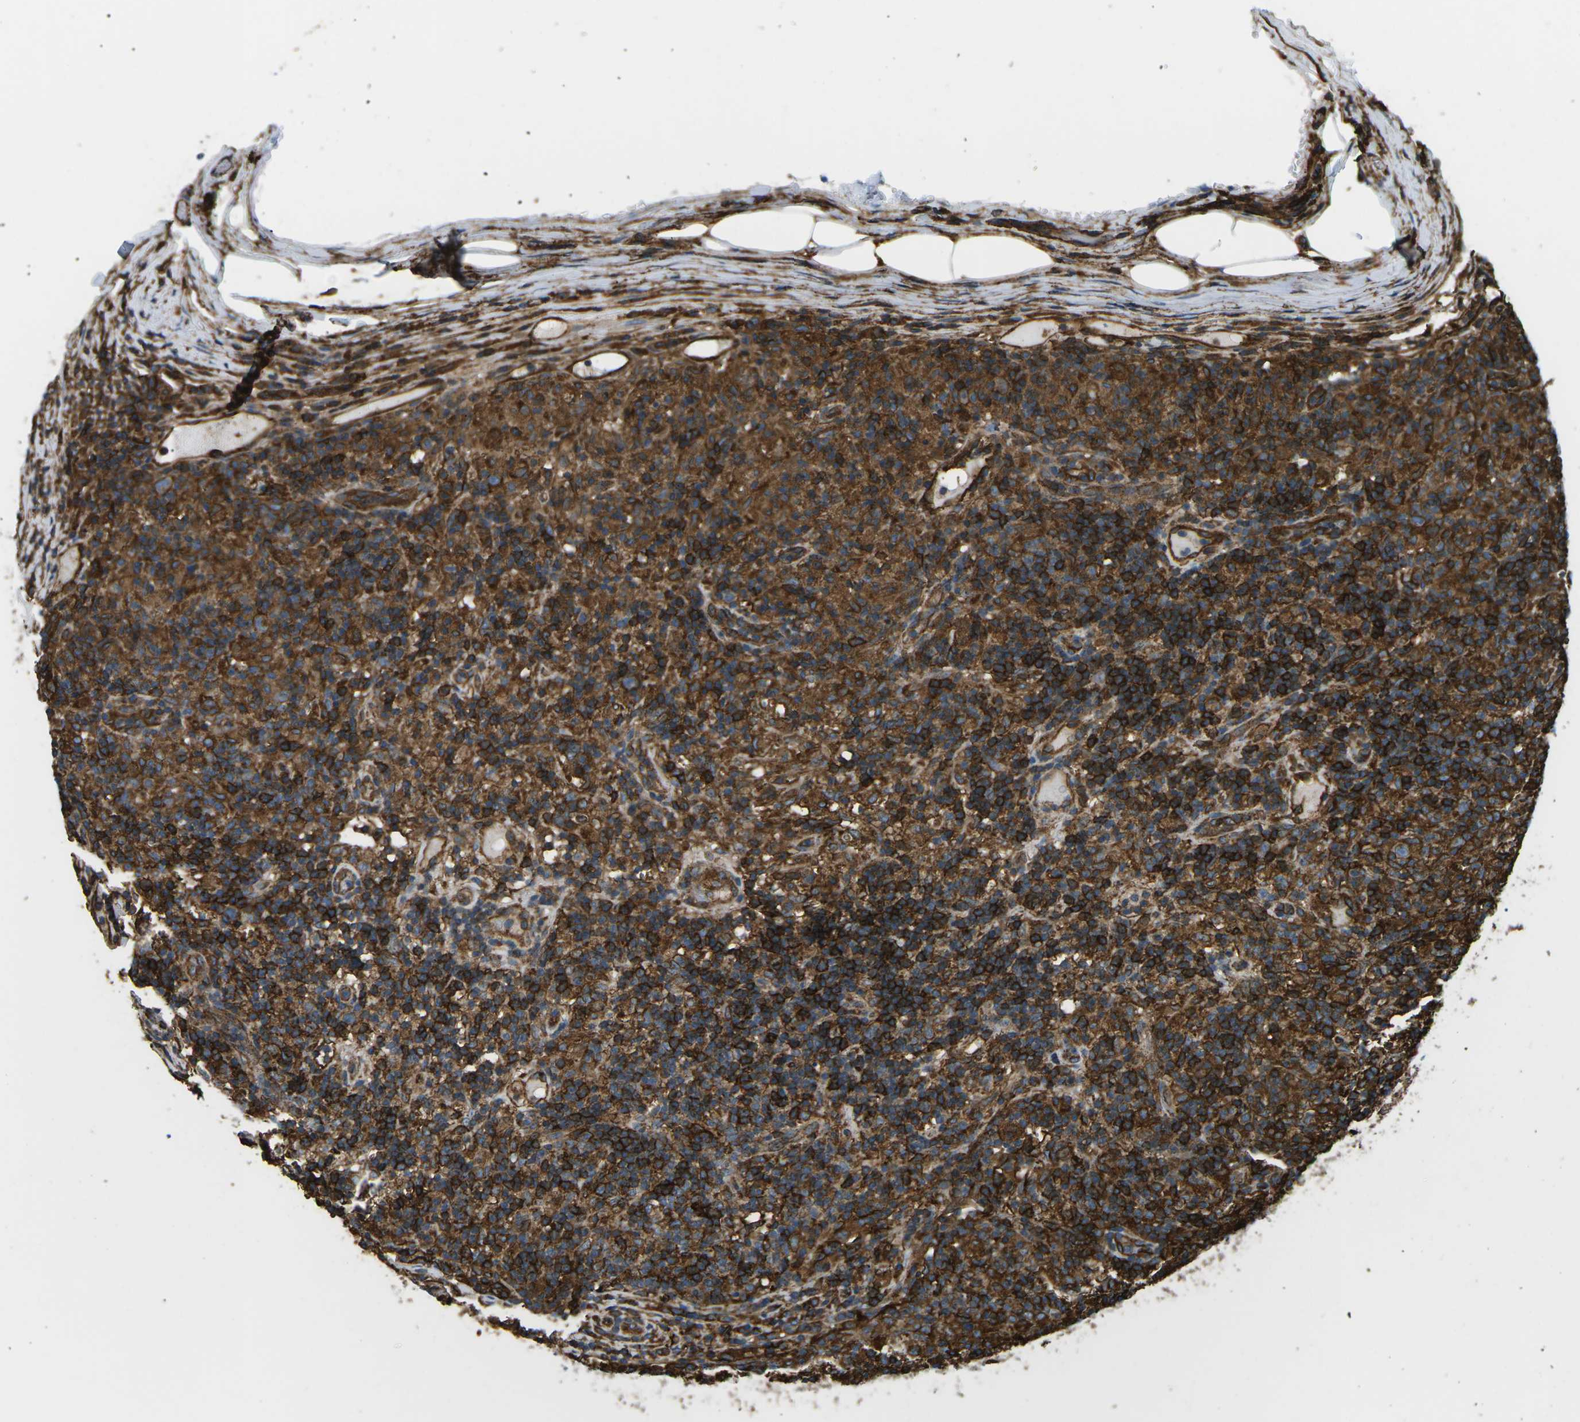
{"staining": {"intensity": "moderate", "quantity": ">75%", "location": "cytoplasmic/membranous"}, "tissue": "lymphoma", "cell_type": "Tumor cells", "image_type": "cancer", "snomed": [{"axis": "morphology", "description": "Hodgkin's disease, NOS"}, {"axis": "topography", "description": "Lymph node"}], "caption": "A brown stain shows moderate cytoplasmic/membranous positivity of a protein in human lymphoma tumor cells.", "gene": "HLA-B", "patient": {"sex": "male", "age": 70}}